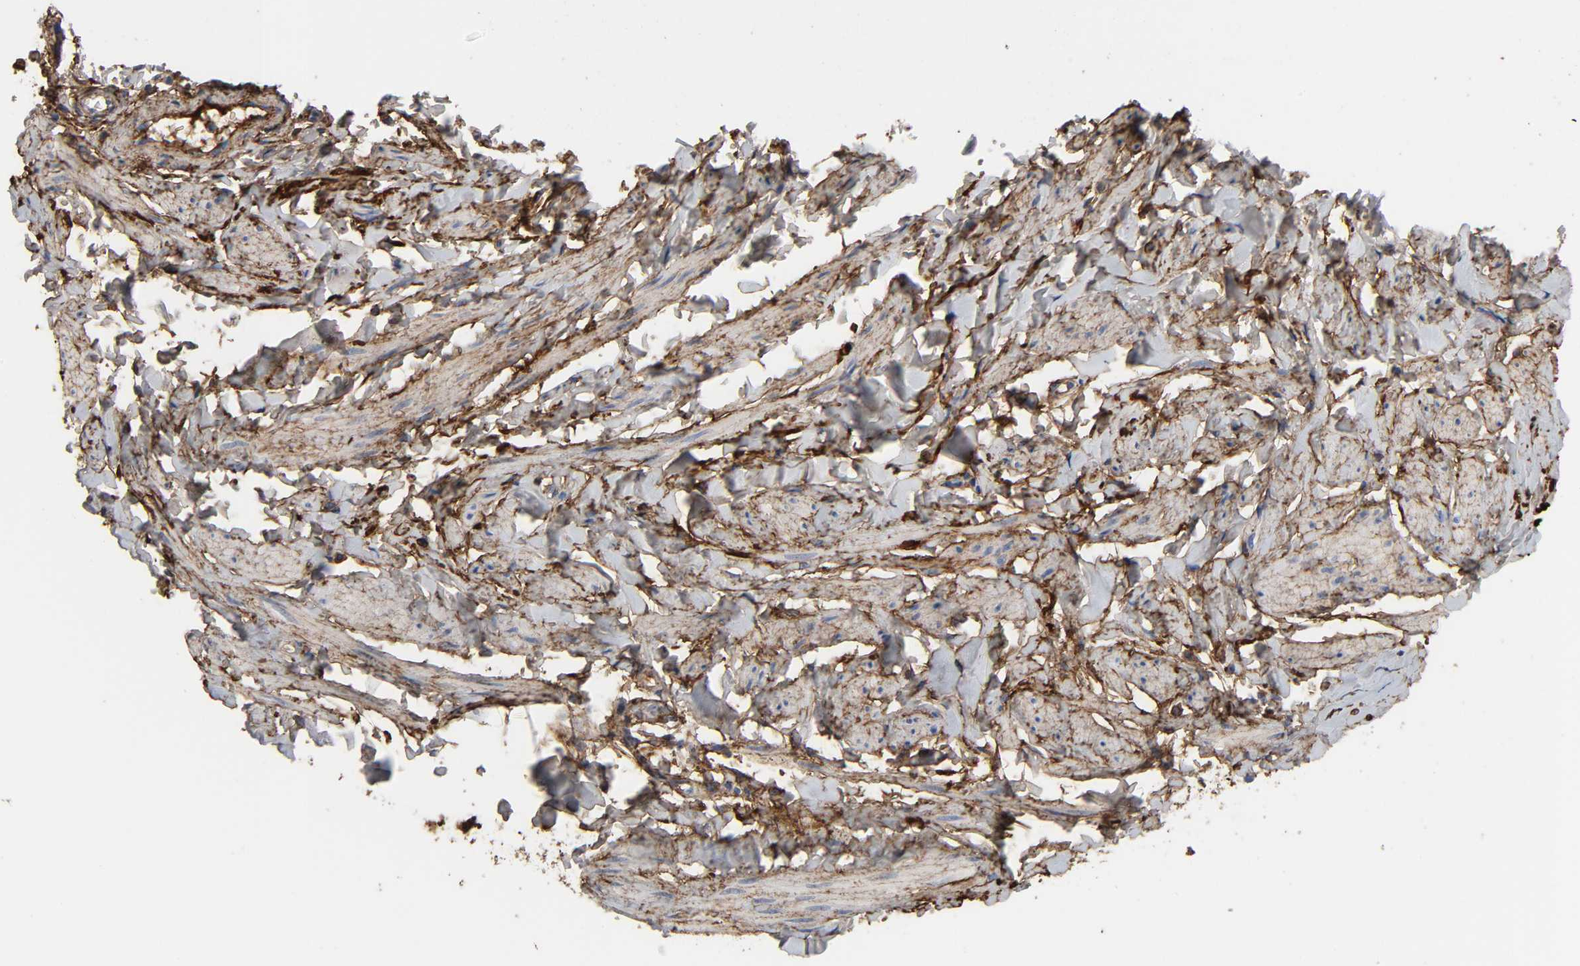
{"staining": {"intensity": "moderate", "quantity": "25%-75%", "location": "cytoplasmic/membranous"}, "tissue": "vagina", "cell_type": "Squamous epithelial cells", "image_type": "normal", "snomed": [{"axis": "morphology", "description": "Normal tissue, NOS"}, {"axis": "topography", "description": "Vagina"}], "caption": "An image showing moderate cytoplasmic/membranous staining in approximately 25%-75% of squamous epithelial cells in benign vagina, as visualized by brown immunohistochemical staining.", "gene": "FBLN1", "patient": {"sex": "female", "age": 55}}